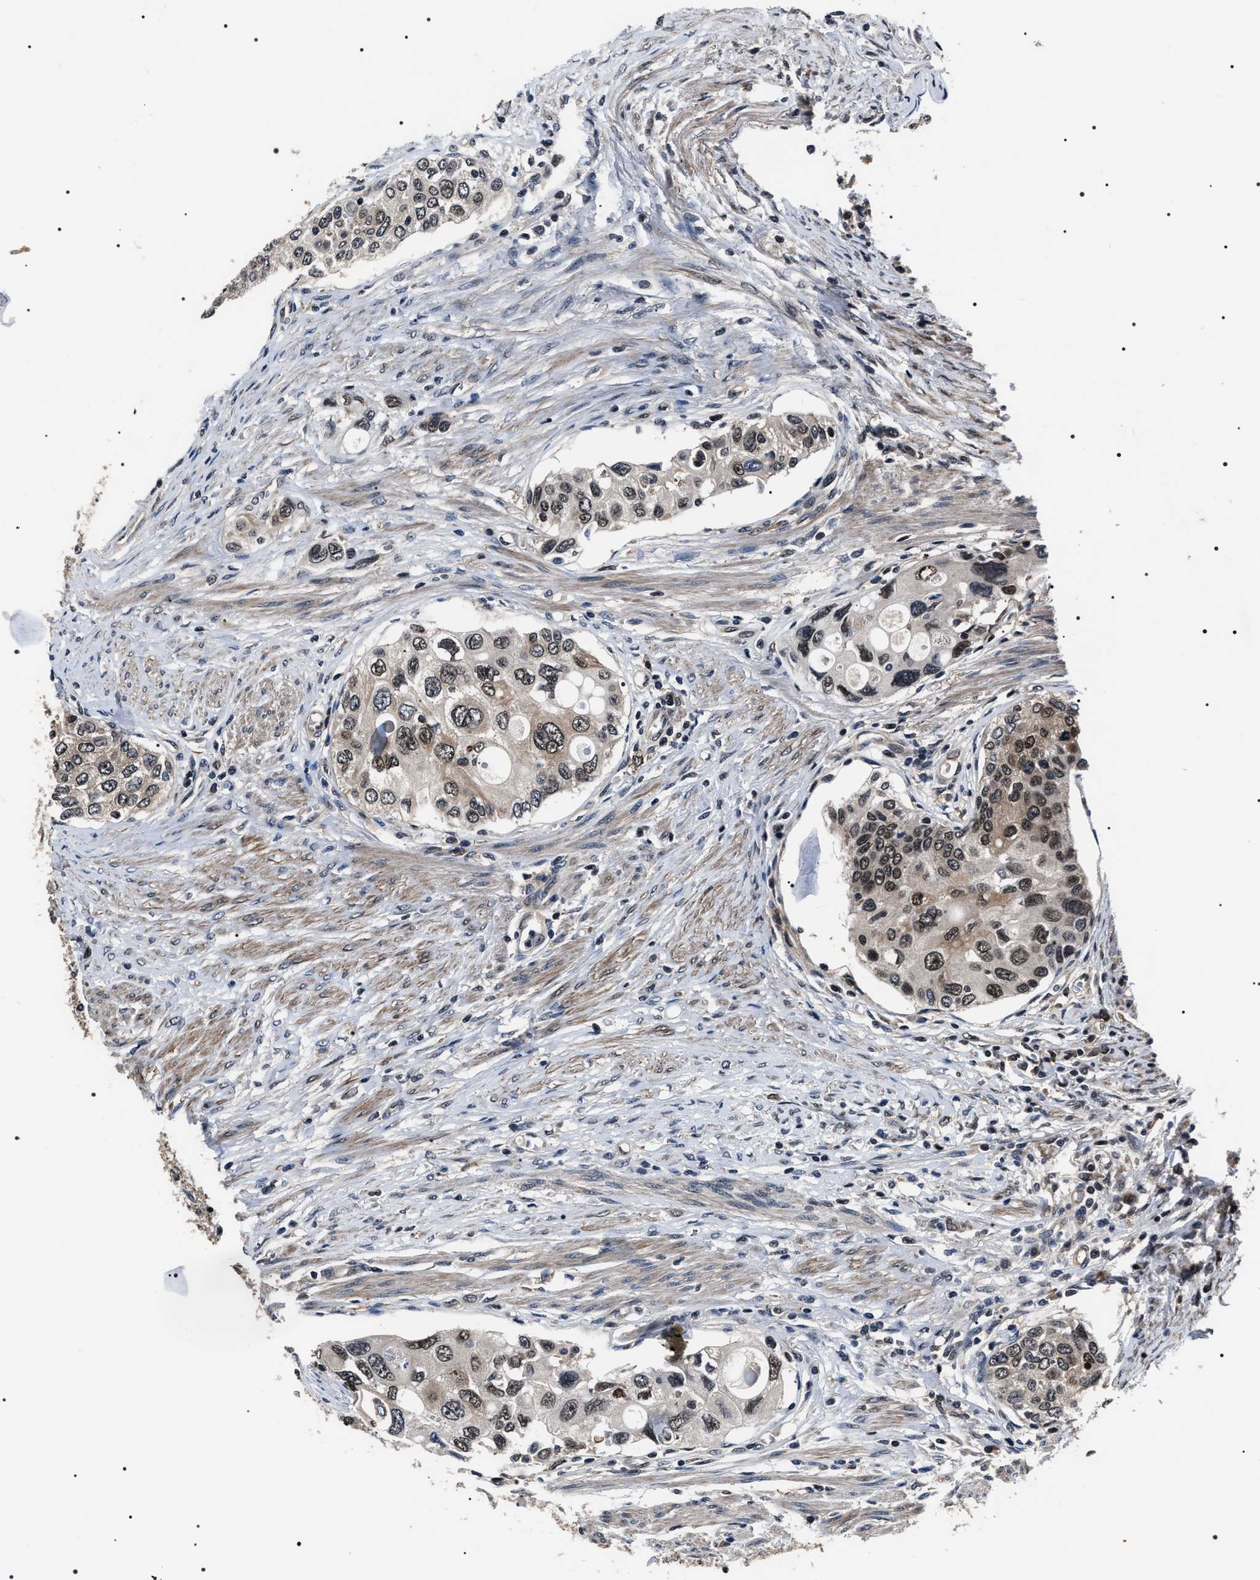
{"staining": {"intensity": "moderate", "quantity": ">75%", "location": "nuclear"}, "tissue": "urothelial cancer", "cell_type": "Tumor cells", "image_type": "cancer", "snomed": [{"axis": "morphology", "description": "Urothelial carcinoma, High grade"}, {"axis": "topography", "description": "Urinary bladder"}], "caption": "A brown stain highlights moderate nuclear expression of a protein in human urothelial carcinoma (high-grade) tumor cells. (brown staining indicates protein expression, while blue staining denotes nuclei).", "gene": "SIPA1", "patient": {"sex": "female", "age": 56}}